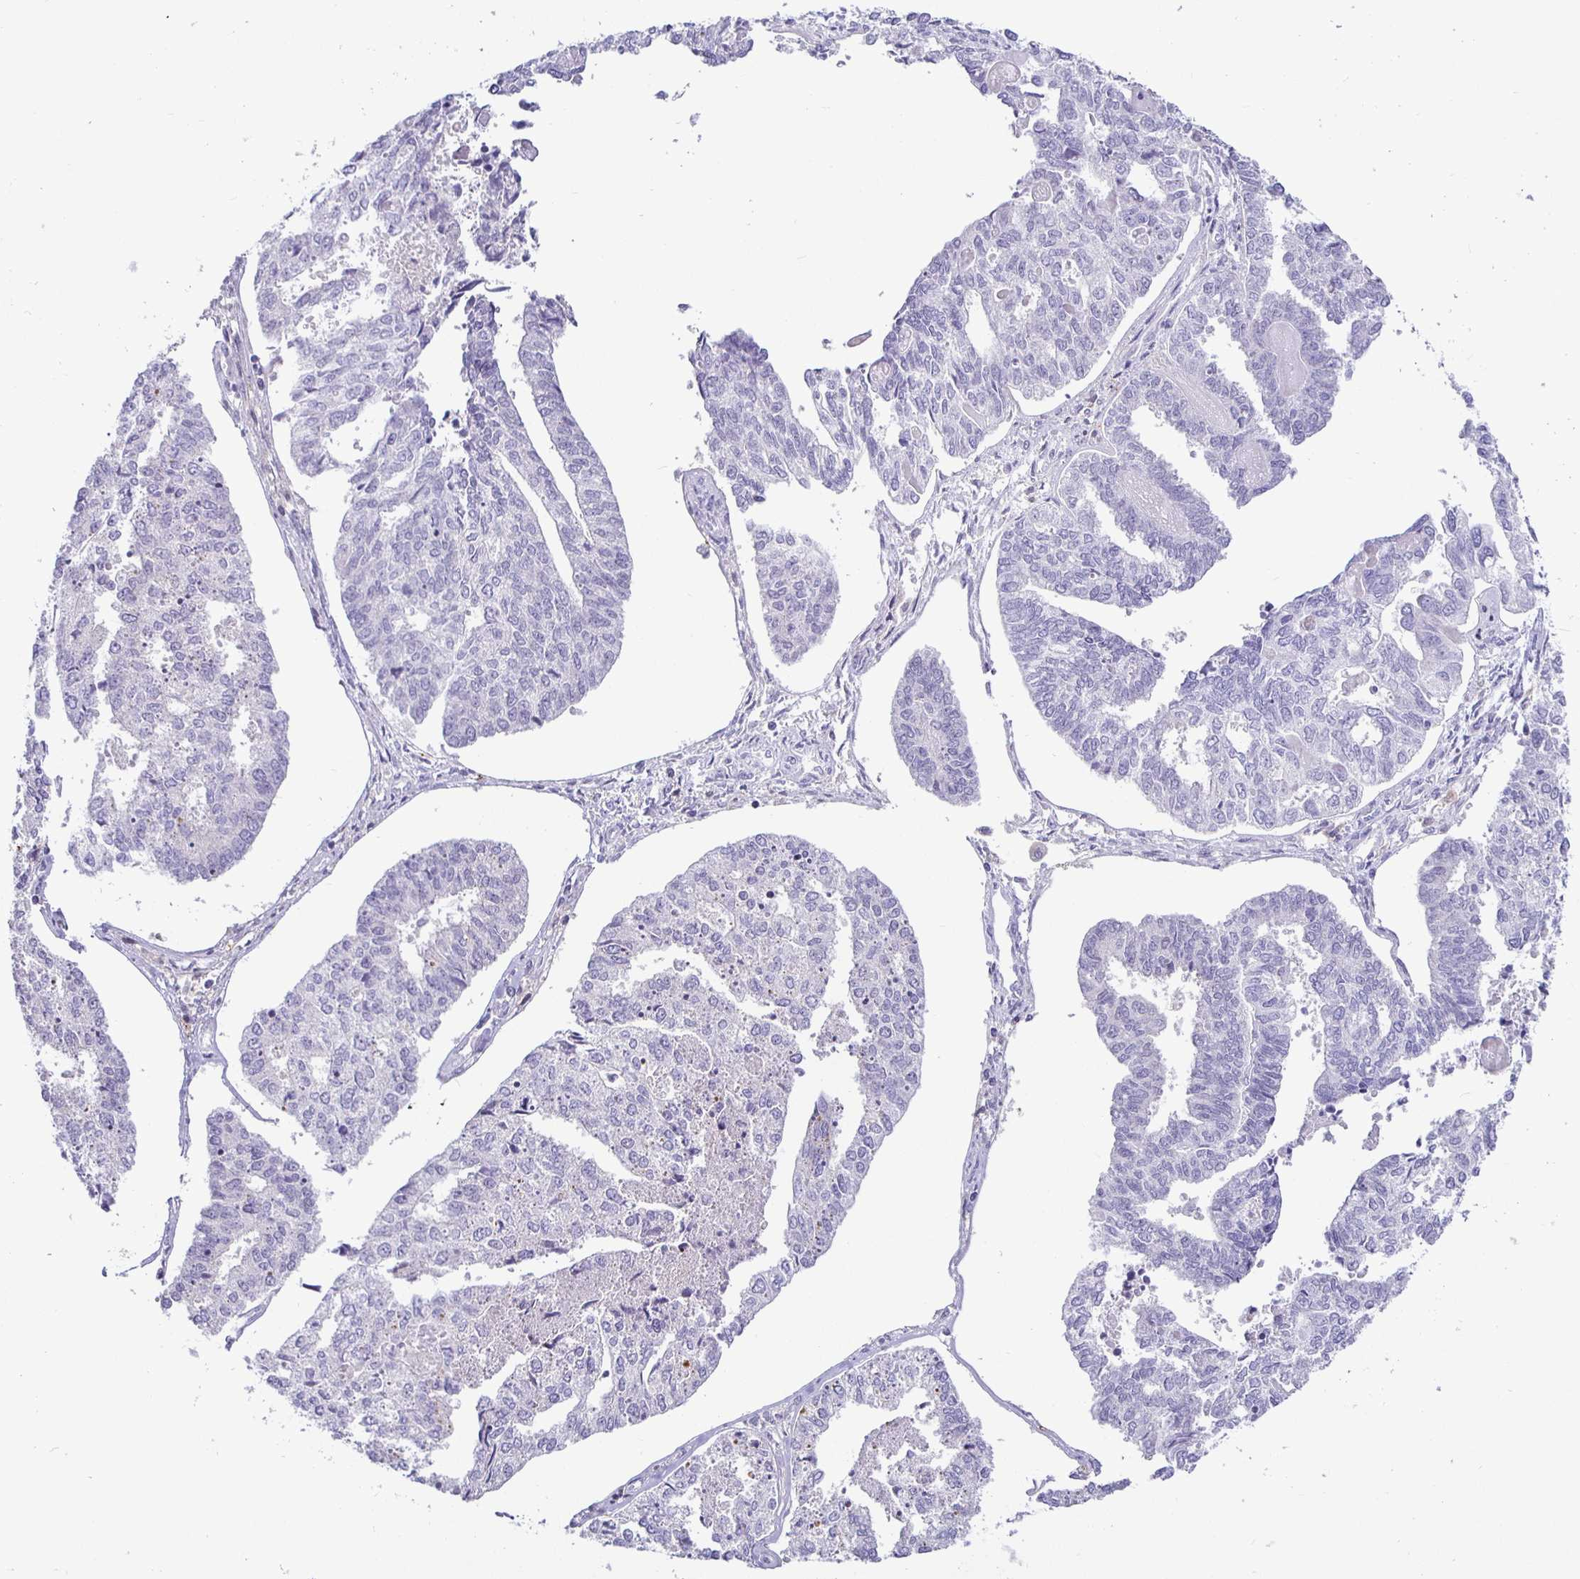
{"staining": {"intensity": "negative", "quantity": "none", "location": "none"}, "tissue": "endometrial cancer", "cell_type": "Tumor cells", "image_type": "cancer", "snomed": [{"axis": "morphology", "description": "Adenocarcinoma, NOS"}, {"axis": "topography", "description": "Endometrium"}], "caption": "Immunohistochemistry image of endometrial cancer (adenocarcinoma) stained for a protein (brown), which shows no positivity in tumor cells.", "gene": "SIRPA", "patient": {"sex": "female", "age": 73}}